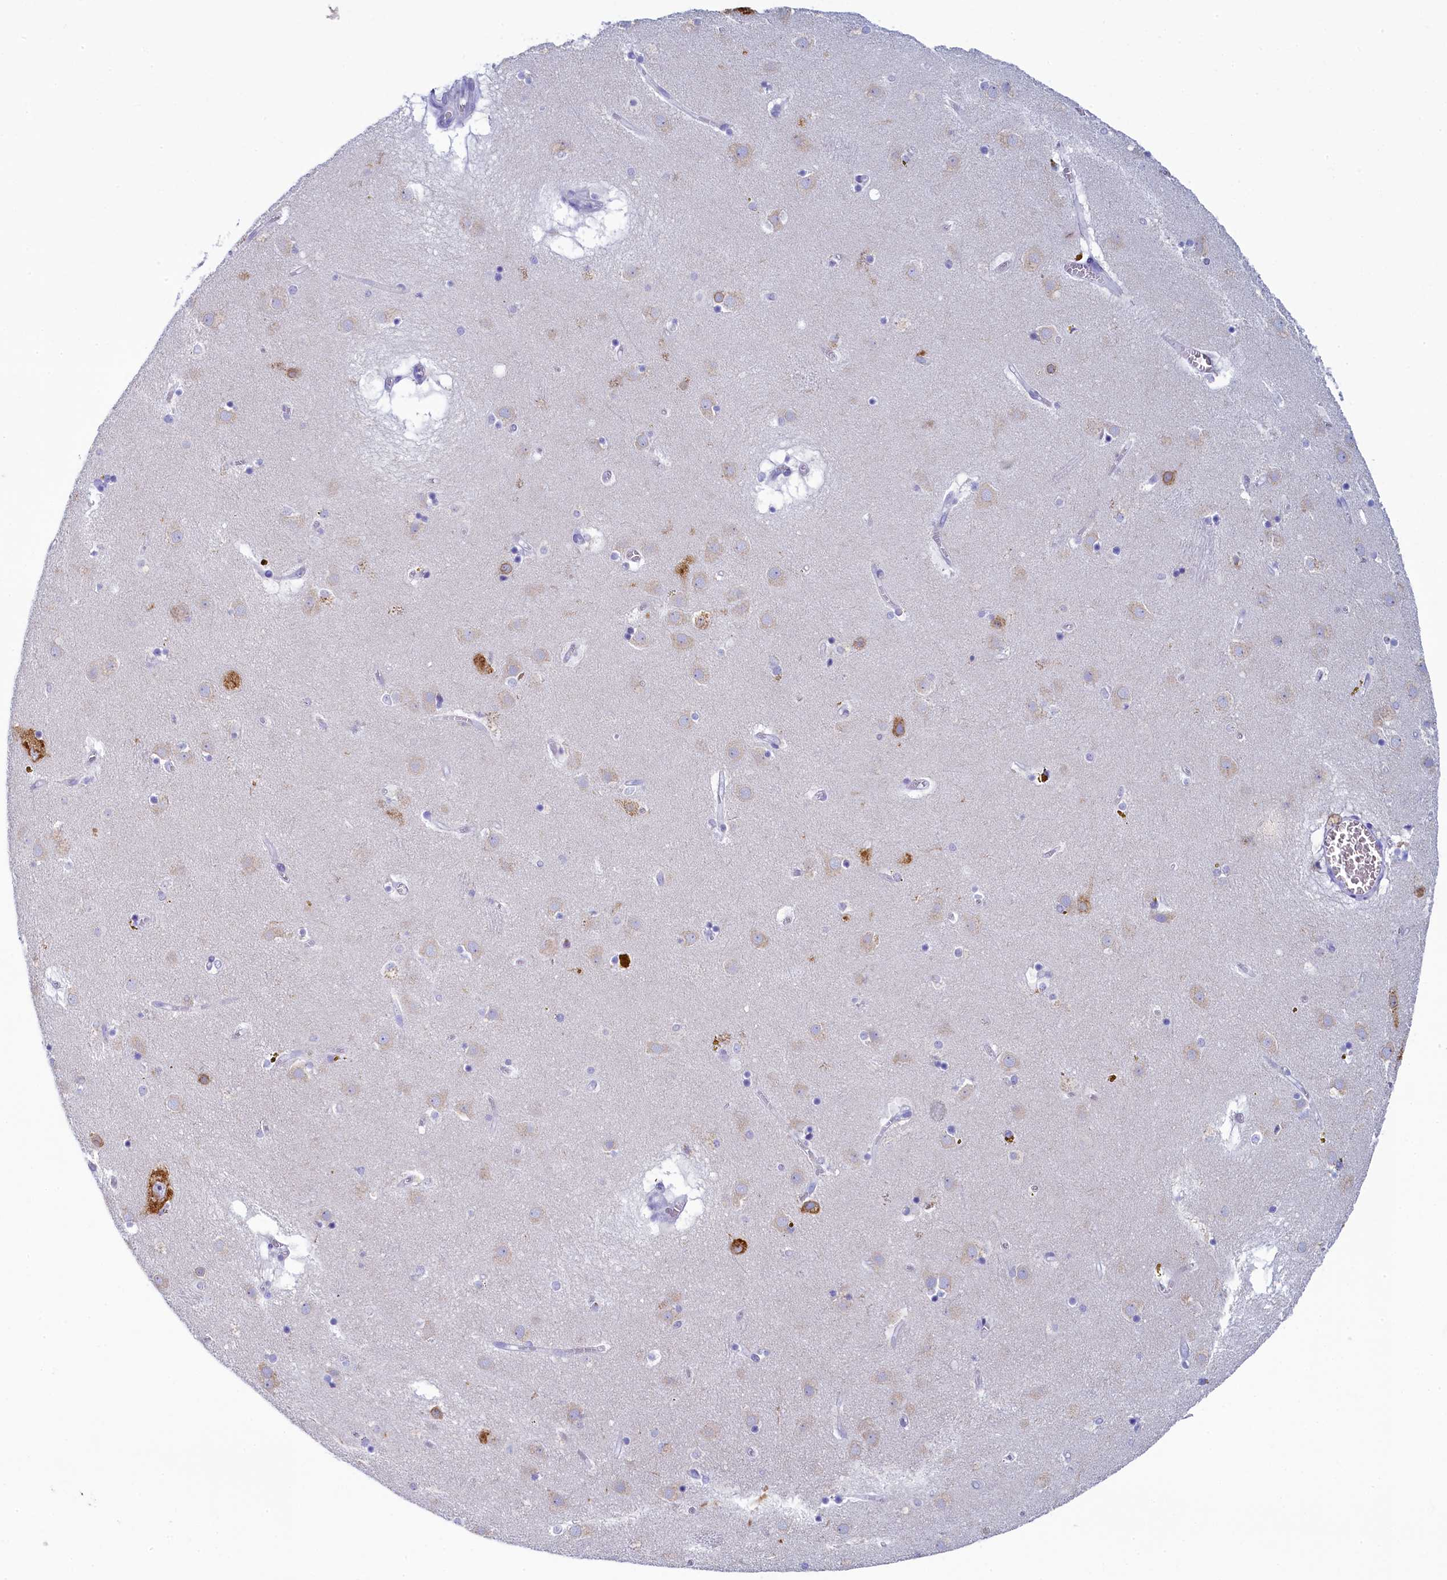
{"staining": {"intensity": "negative", "quantity": "none", "location": "none"}, "tissue": "caudate", "cell_type": "Glial cells", "image_type": "normal", "snomed": [{"axis": "morphology", "description": "Normal tissue, NOS"}, {"axis": "topography", "description": "Lateral ventricle wall"}], "caption": "The immunohistochemistry histopathology image has no significant positivity in glial cells of caudate. The staining was performed using DAB to visualize the protein expression in brown, while the nuclei were stained in blue with hematoxylin (Magnification: 20x).", "gene": "SKA3", "patient": {"sex": "male", "age": 70}}